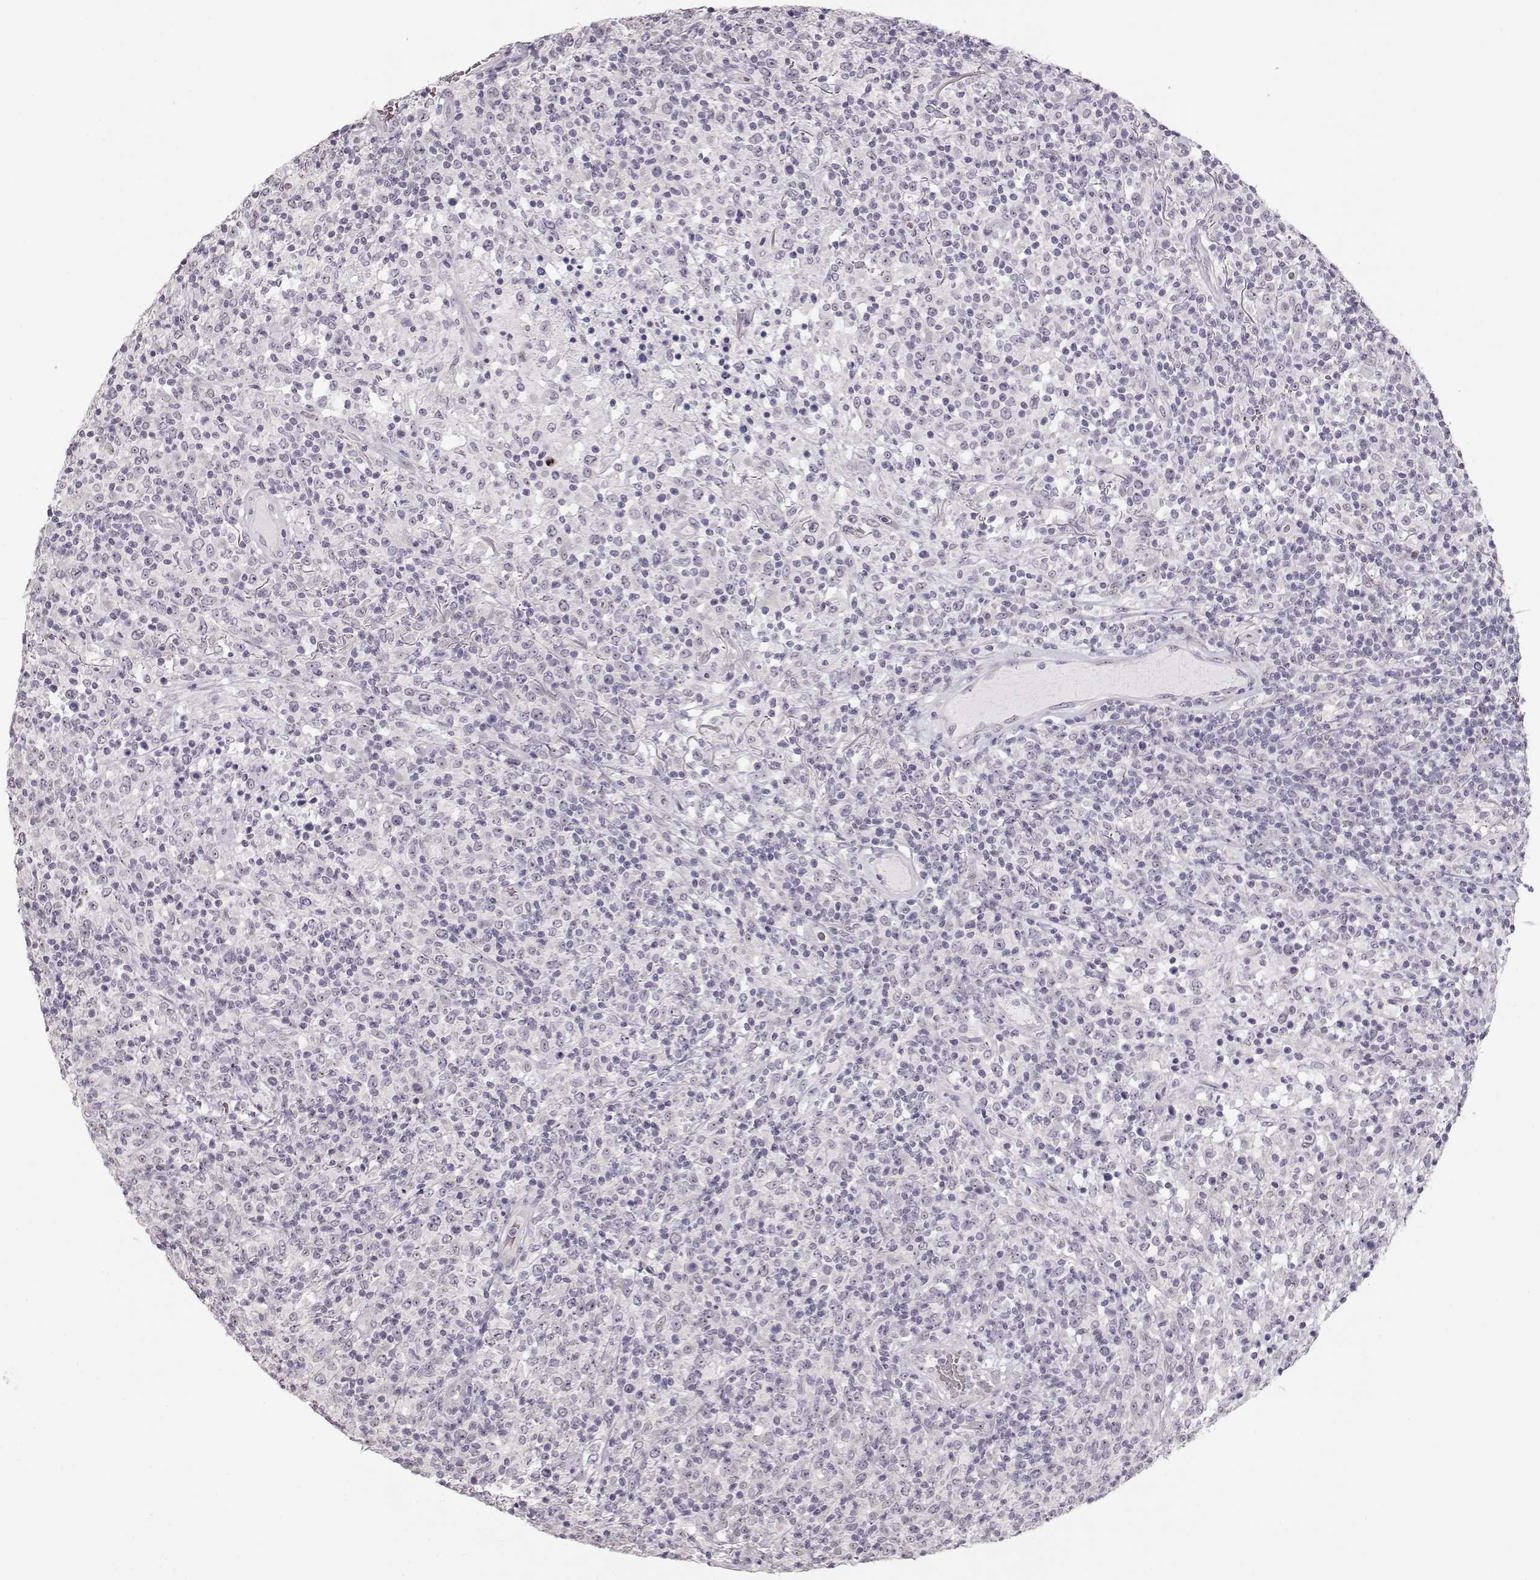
{"staining": {"intensity": "negative", "quantity": "none", "location": "none"}, "tissue": "lymphoma", "cell_type": "Tumor cells", "image_type": "cancer", "snomed": [{"axis": "morphology", "description": "Malignant lymphoma, non-Hodgkin's type, High grade"}, {"axis": "topography", "description": "Lung"}], "caption": "The immunohistochemistry histopathology image has no significant positivity in tumor cells of malignant lymphoma, non-Hodgkin's type (high-grade) tissue.", "gene": "FAM205A", "patient": {"sex": "male", "age": 79}}